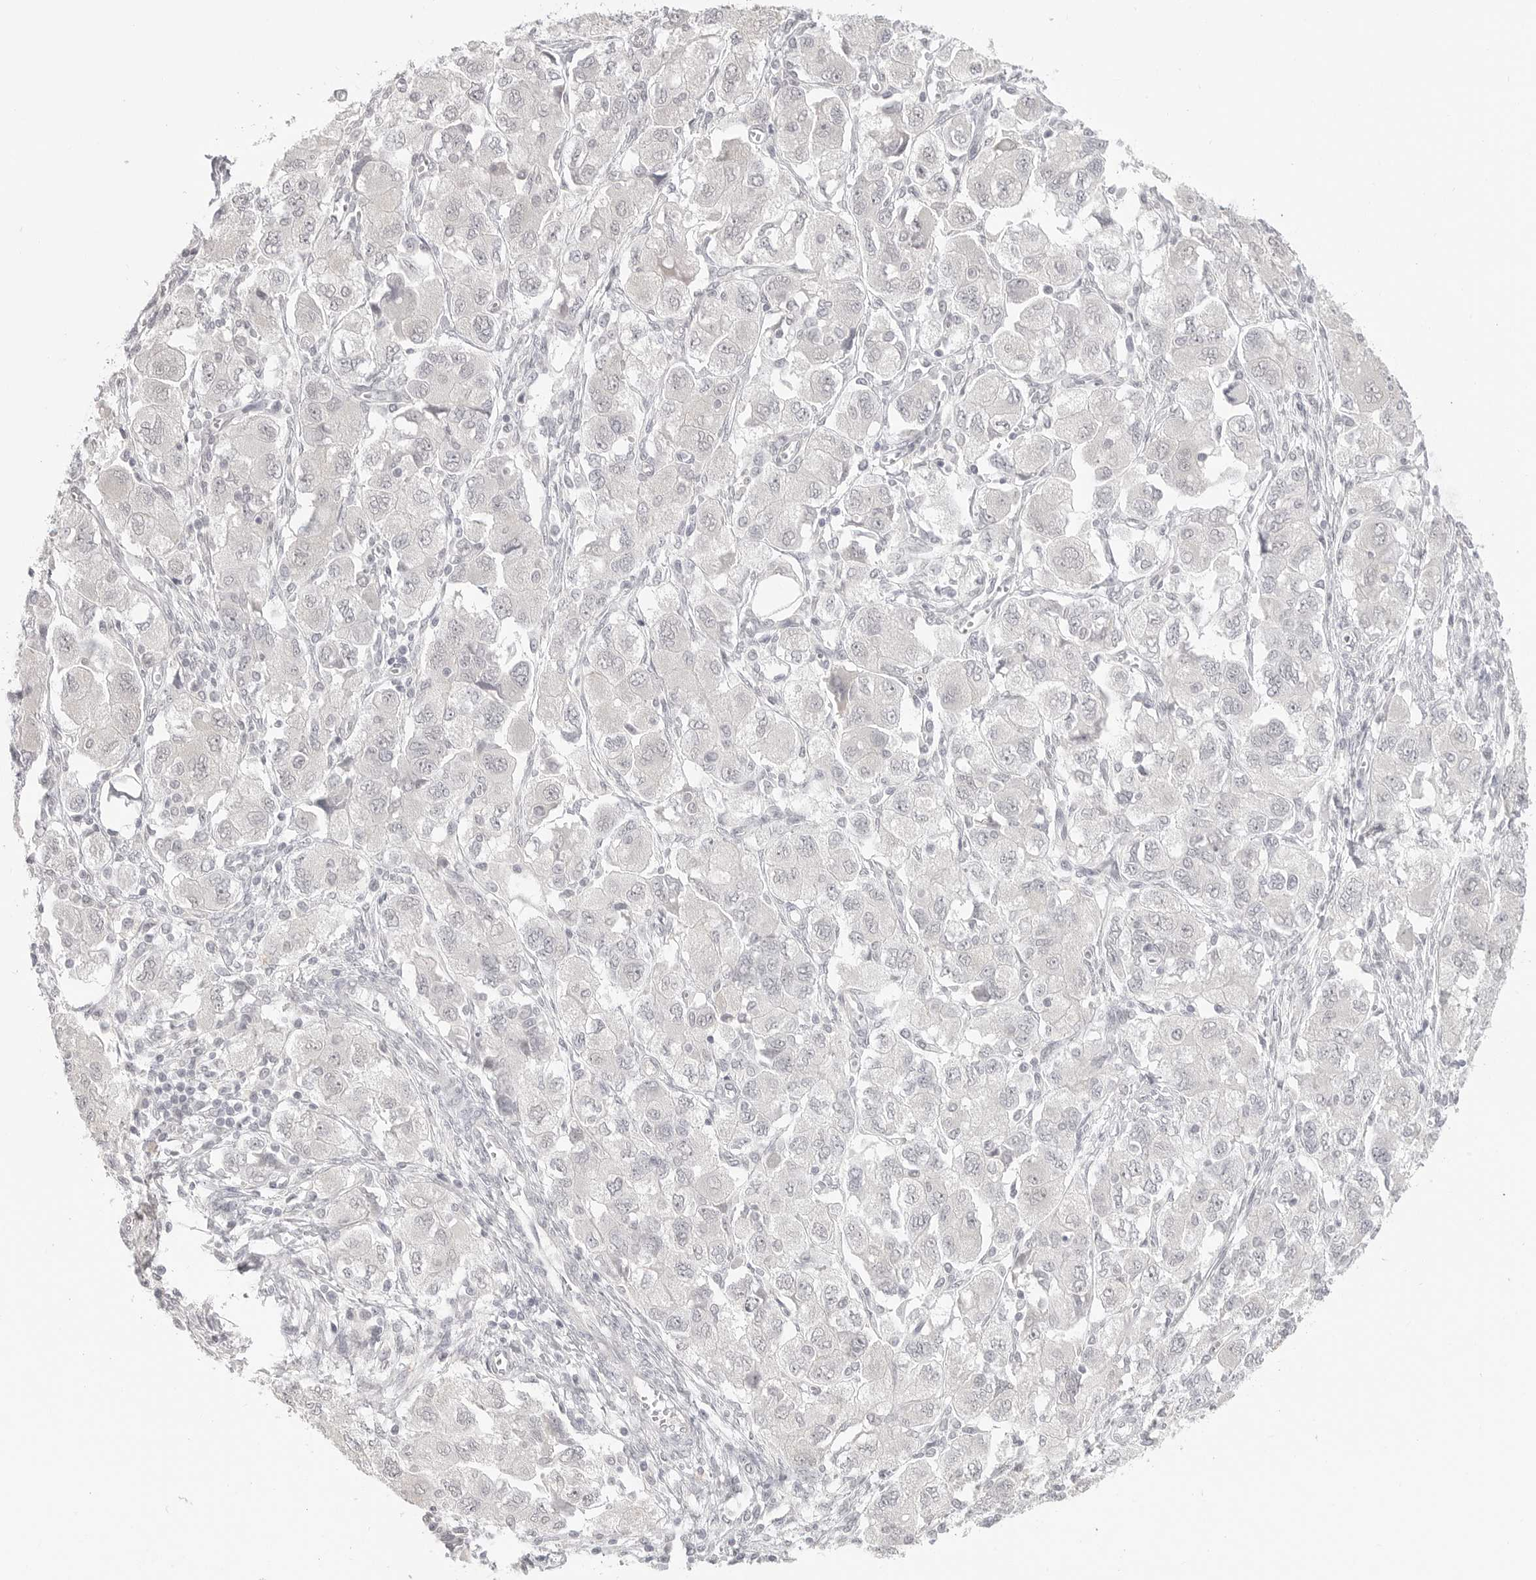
{"staining": {"intensity": "negative", "quantity": "none", "location": "none"}, "tissue": "ovarian cancer", "cell_type": "Tumor cells", "image_type": "cancer", "snomed": [{"axis": "morphology", "description": "Carcinoma, NOS"}, {"axis": "morphology", "description": "Cystadenocarcinoma, serous, NOS"}, {"axis": "topography", "description": "Ovary"}], "caption": "A micrograph of ovarian cancer (serous cystadenocarcinoma) stained for a protein reveals no brown staining in tumor cells.", "gene": "KLK11", "patient": {"sex": "female", "age": 69}}